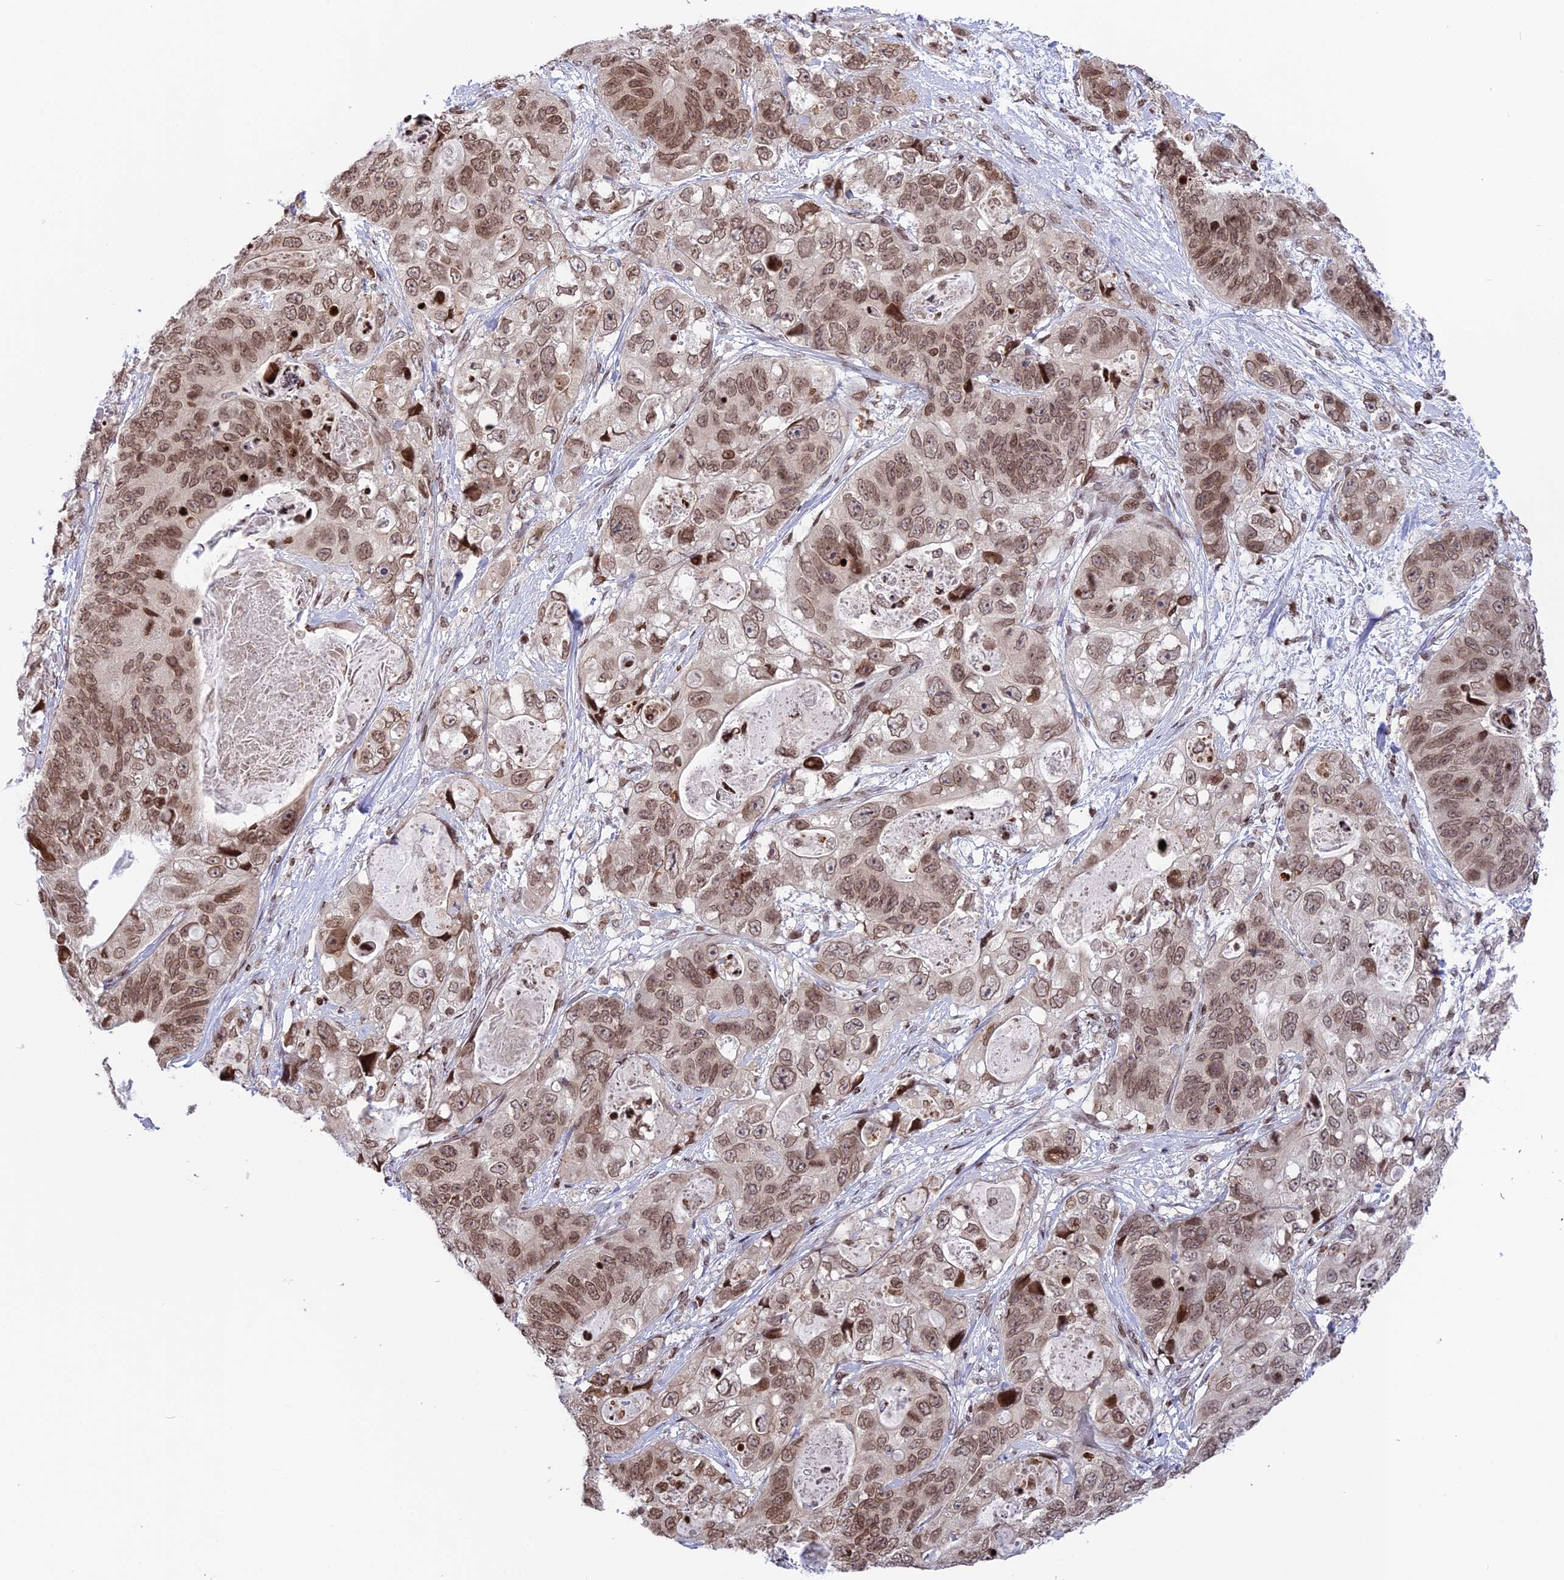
{"staining": {"intensity": "moderate", "quantity": ">75%", "location": "nuclear"}, "tissue": "stomach cancer", "cell_type": "Tumor cells", "image_type": "cancer", "snomed": [{"axis": "morphology", "description": "Adenocarcinoma, NOS"}, {"axis": "topography", "description": "Stomach"}], "caption": "A micrograph showing moderate nuclear positivity in about >75% of tumor cells in adenocarcinoma (stomach), as visualized by brown immunohistochemical staining.", "gene": "TET2", "patient": {"sex": "female", "age": 89}}